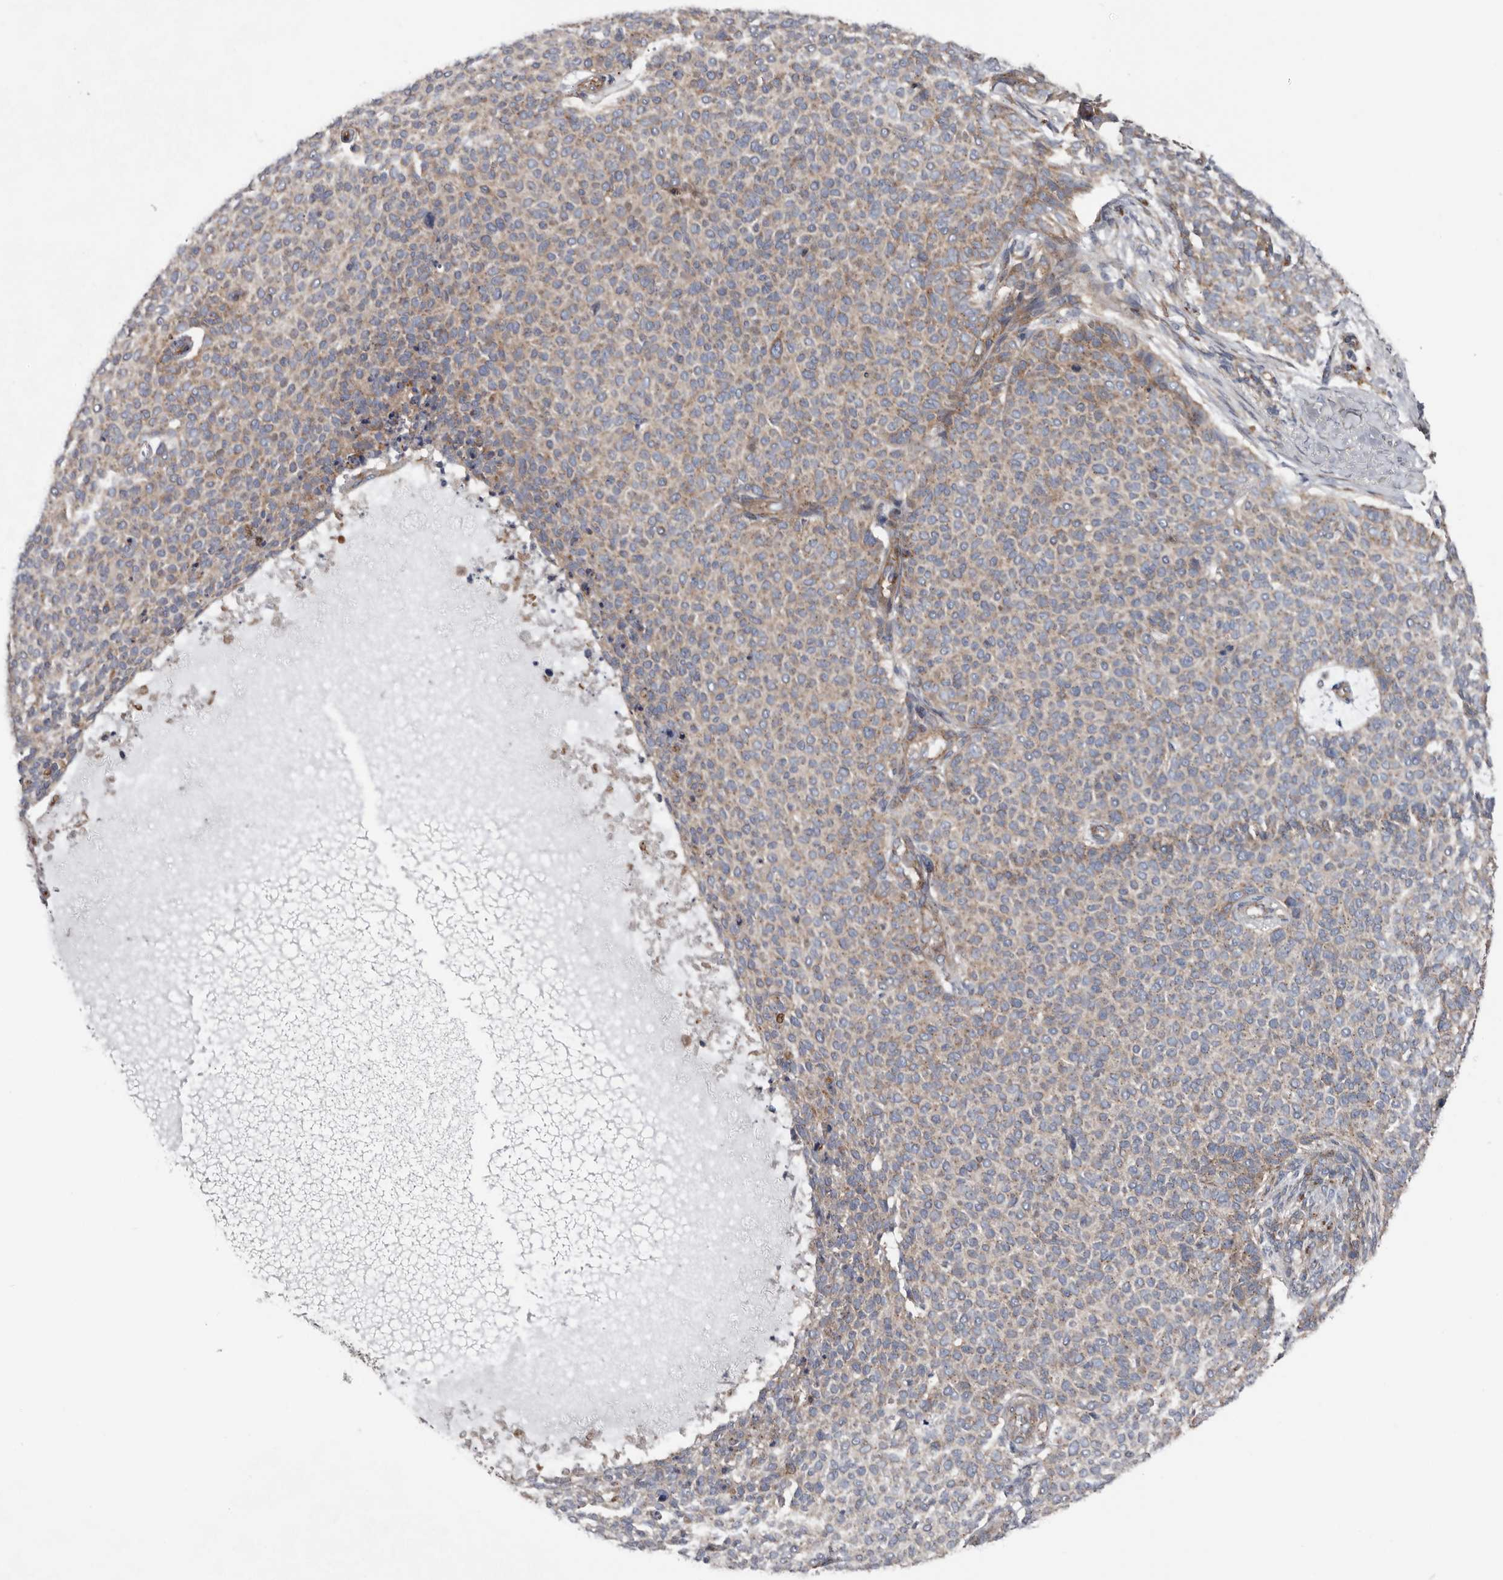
{"staining": {"intensity": "weak", "quantity": ">75%", "location": "cytoplasmic/membranous"}, "tissue": "skin cancer", "cell_type": "Tumor cells", "image_type": "cancer", "snomed": [{"axis": "morphology", "description": "Normal tissue, NOS"}, {"axis": "morphology", "description": "Basal cell carcinoma"}, {"axis": "topography", "description": "Skin"}], "caption": "Skin cancer (basal cell carcinoma) stained with a protein marker displays weak staining in tumor cells.", "gene": "LUZP1", "patient": {"sex": "male", "age": 50}}